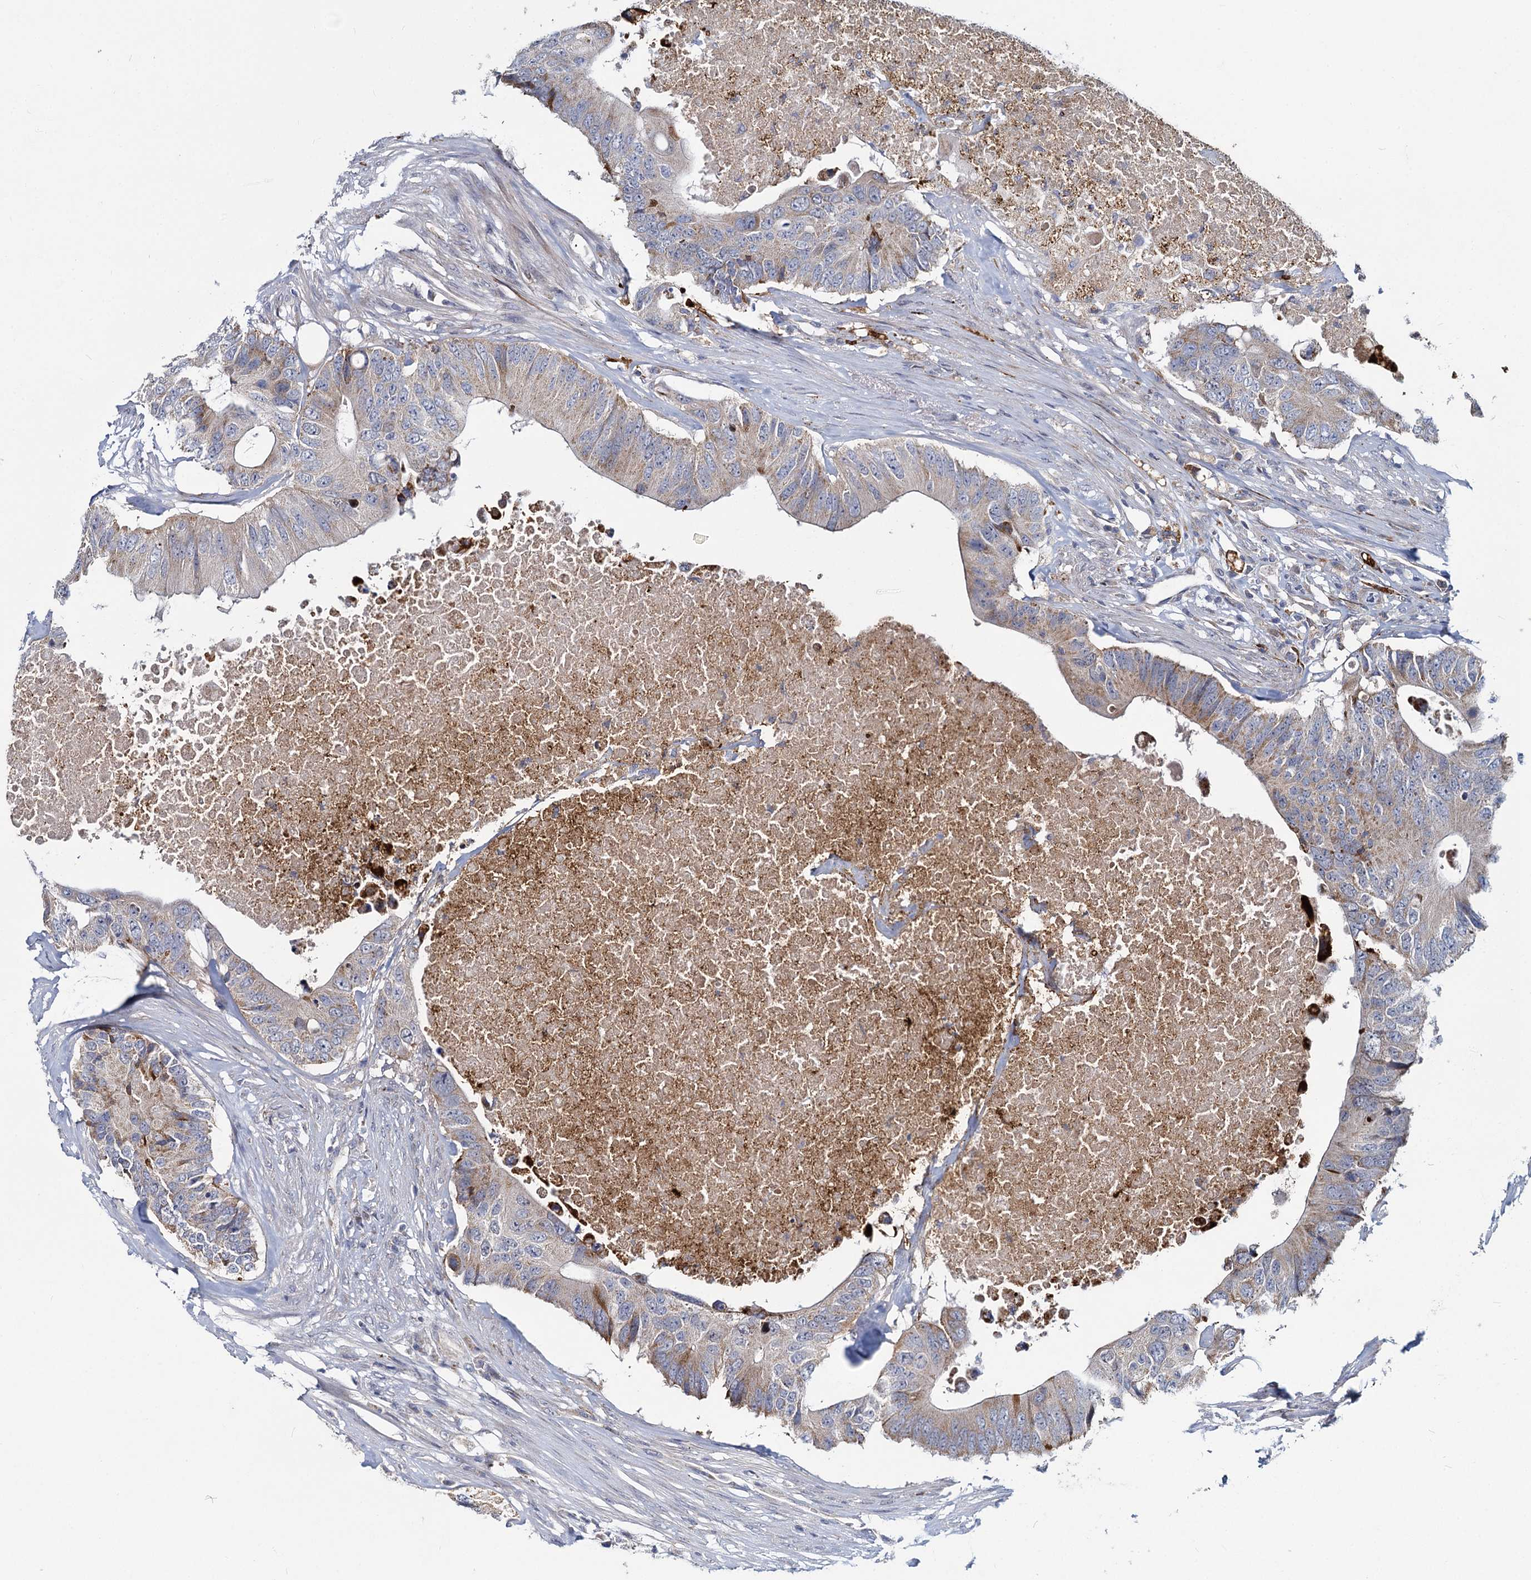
{"staining": {"intensity": "weak", "quantity": "25%-75%", "location": "cytoplasmic/membranous"}, "tissue": "colorectal cancer", "cell_type": "Tumor cells", "image_type": "cancer", "snomed": [{"axis": "morphology", "description": "Adenocarcinoma, NOS"}, {"axis": "topography", "description": "Colon"}], "caption": "Brown immunohistochemical staining in human colorectal cancer exhibits weak cytoplasmic/membranous positivity in approximately 25%-75% of tumor cells.", "gene": "DCUN1D2", "patient": {"sex": "male", "age": 71}}